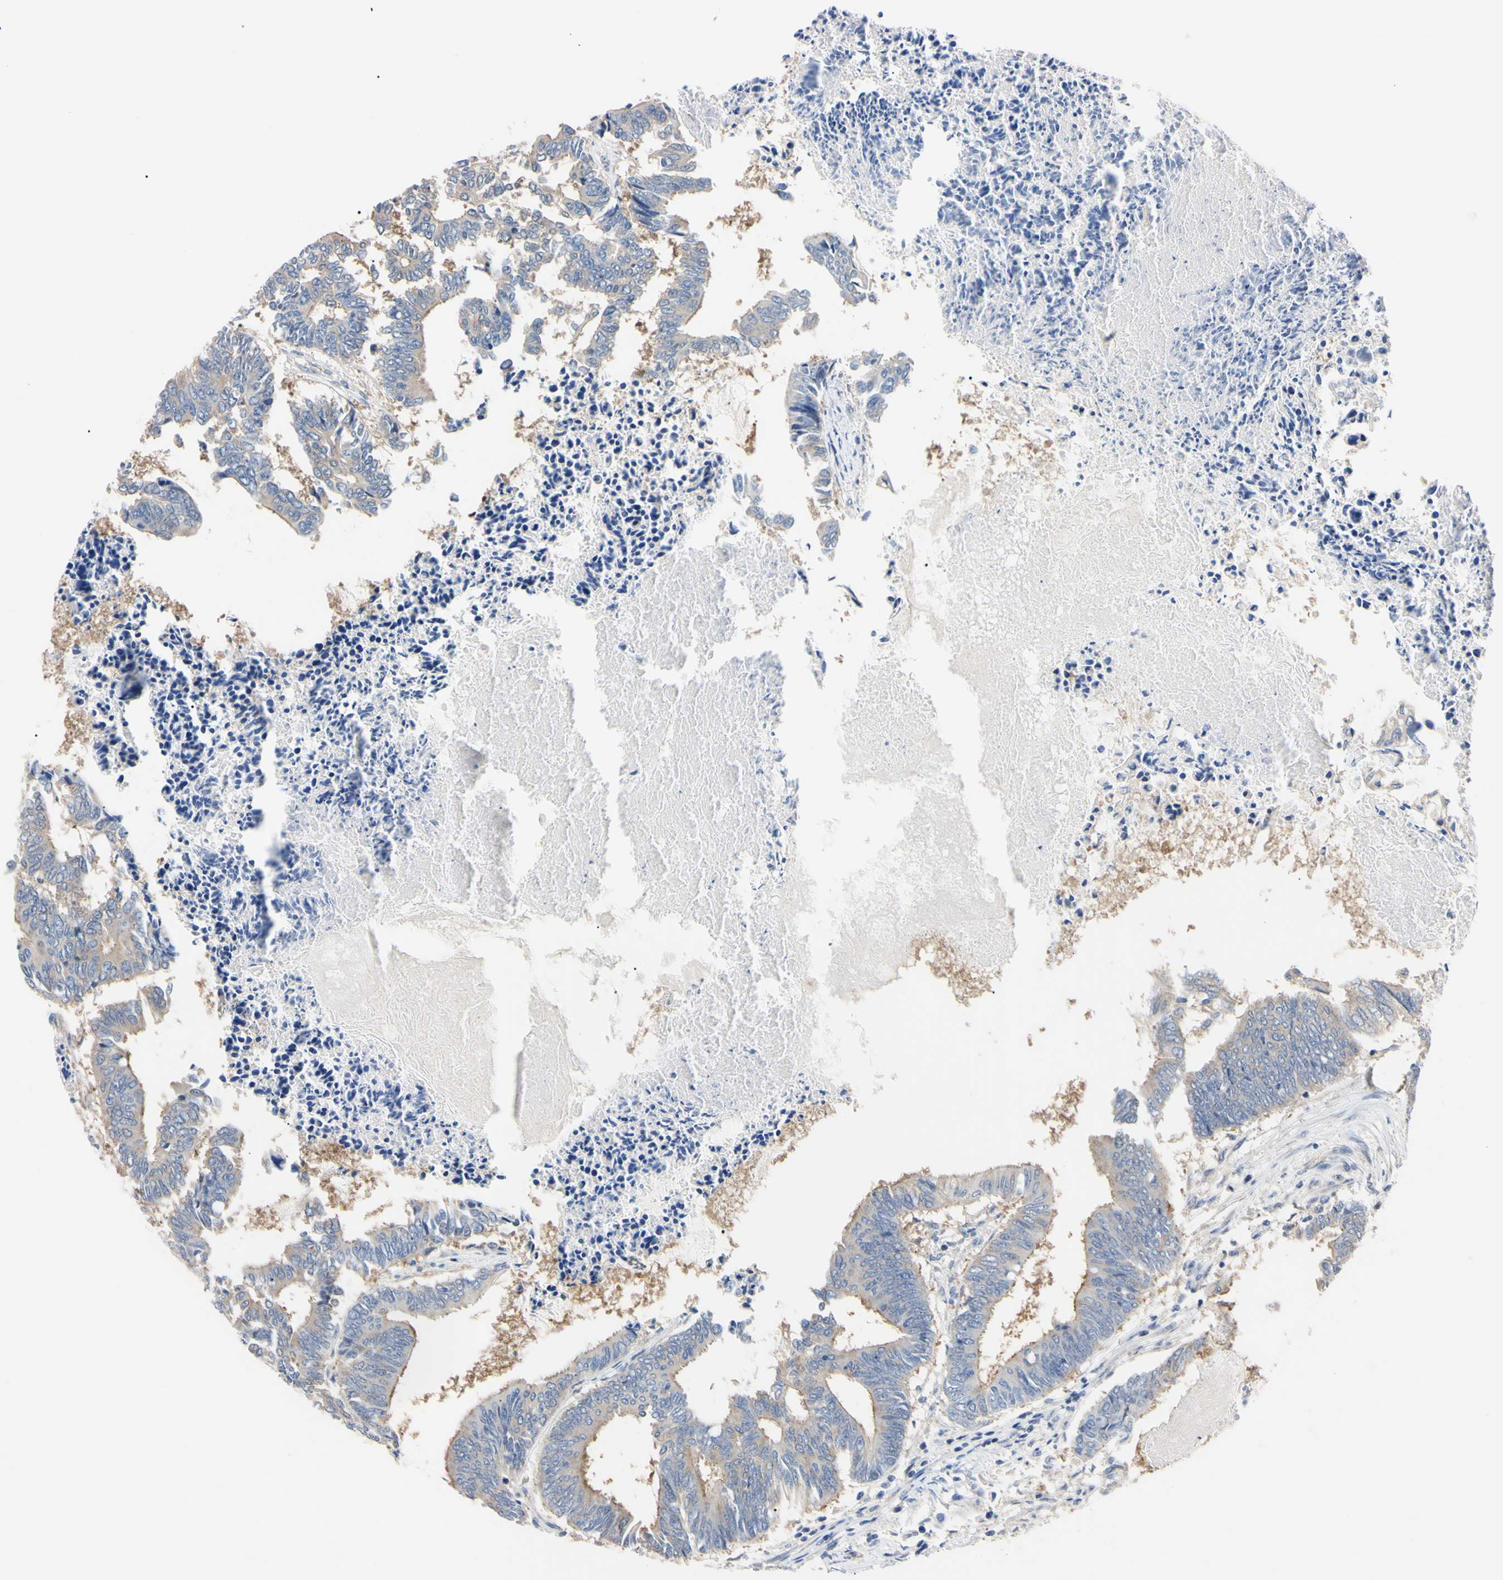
{"staining": {"intensity": "weak", "quantity": ">75%", "location": "cytoplasmic/membranous"}, "tissue": "colorectal cancer", "cell_type": "Tumor cells", "image_type": "cancer", "snomed": [{"axis": "morphology", "description": "Adenocarcinoma, NOS"}, {"axis": "topography", "description": "Rectum"}], "caption": "A histopathology image of adenocarcinoma (colorectal) stained for a protein shows weak cytoplasmic/membranous brown staining in tumor cells.", "gene": "RARS1", "patient": {"sex": "male", "age": 63}}